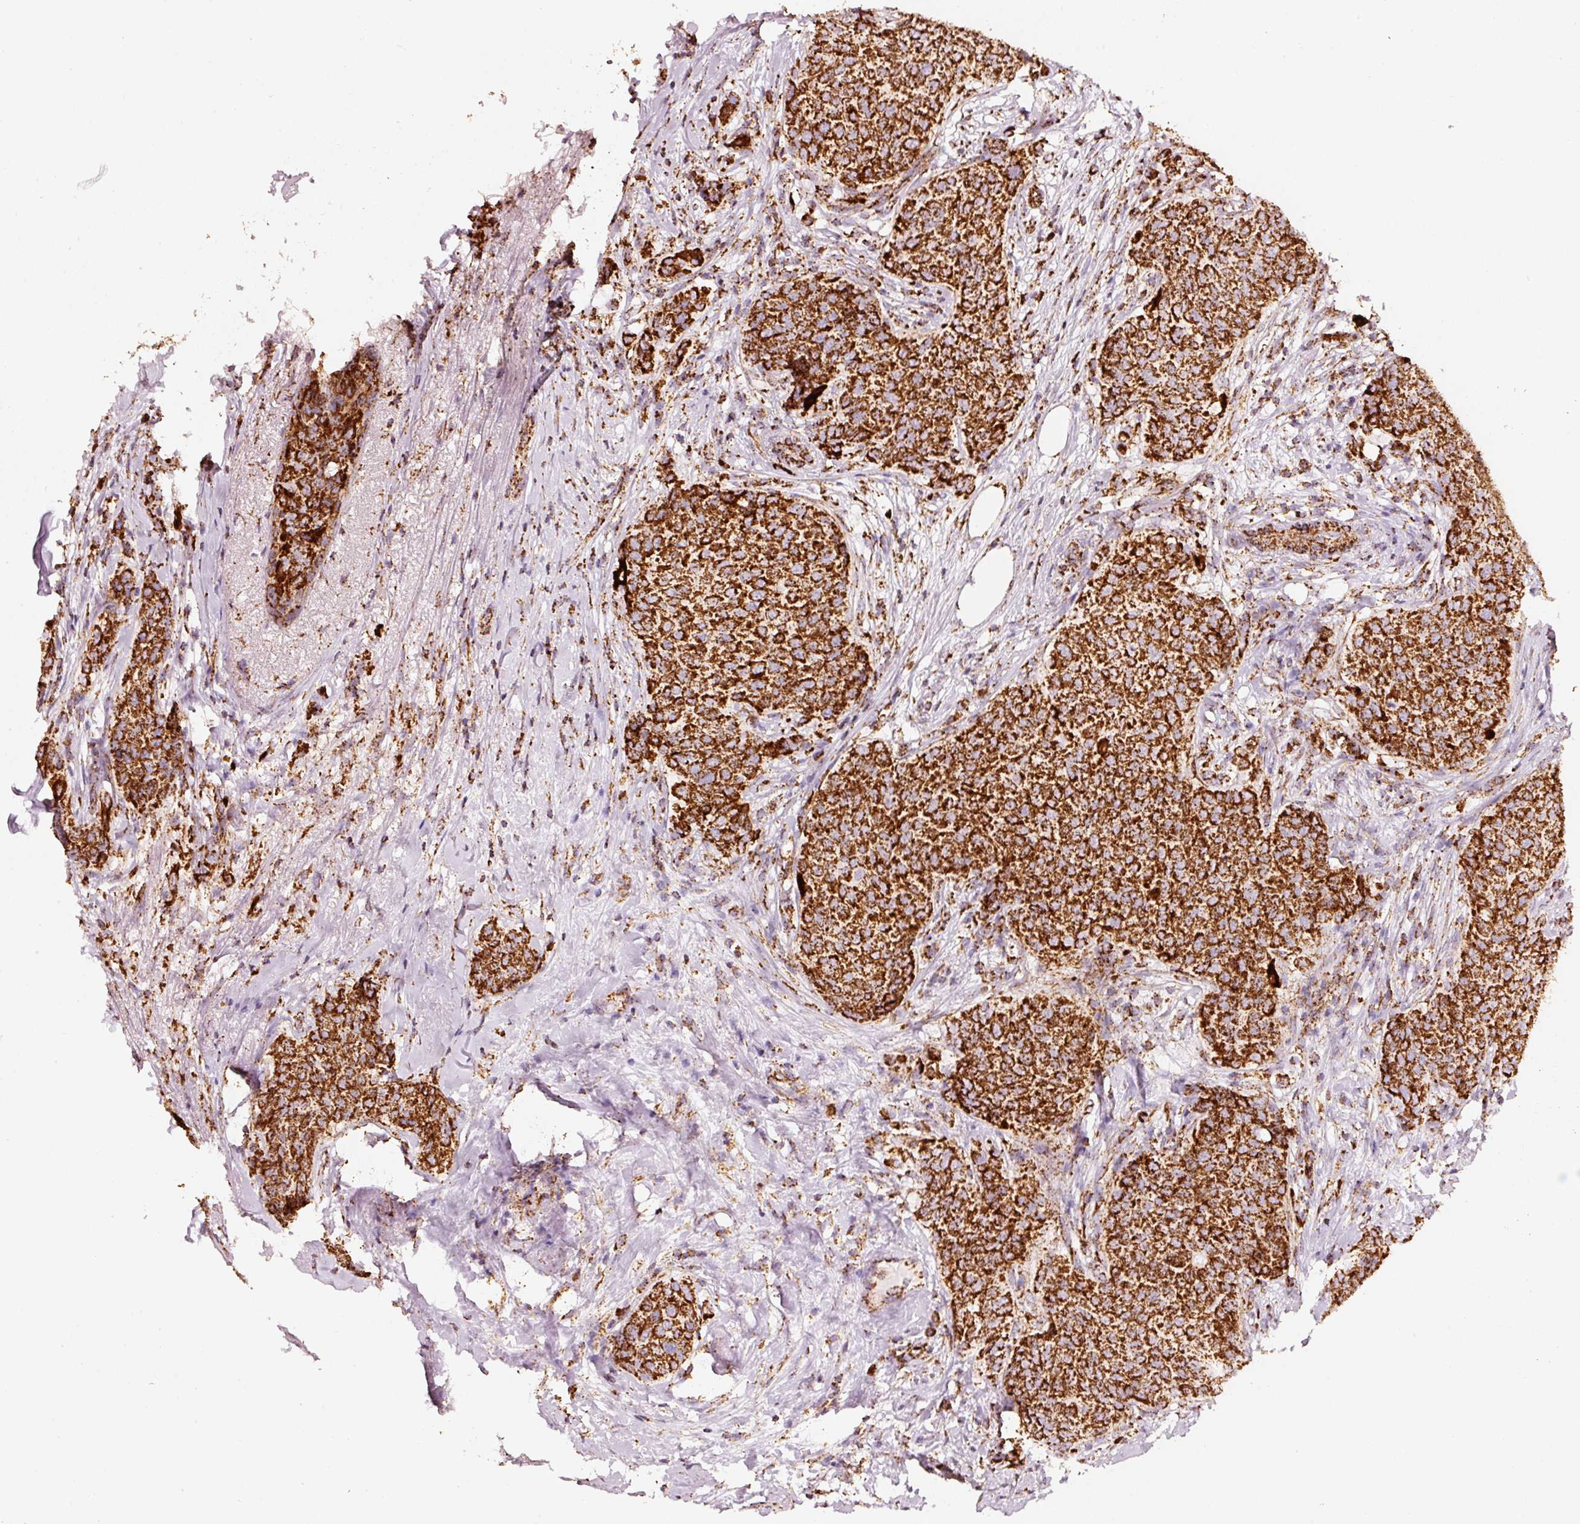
{"staining": {"intensity": "strong", "quantity": ">75%", "location": "cytoplasmic/membranous"}, "tissue": "breast cancer", "cell_type": "Tumor cells", "image_type": "cancer", "snomed": [{"axis": "morphology", "description": "Duct carcinoma"}, {"axis": "topography", "description": "Breast"}], "caption": "Strong cytoplasmic/membranous positivity for a protein is identified in approximately >75% of tumor cells of breast cancer using immunohistochemistry.", "gene": "UQCRC1", "patient": {"sex": "female", "age": 47}}